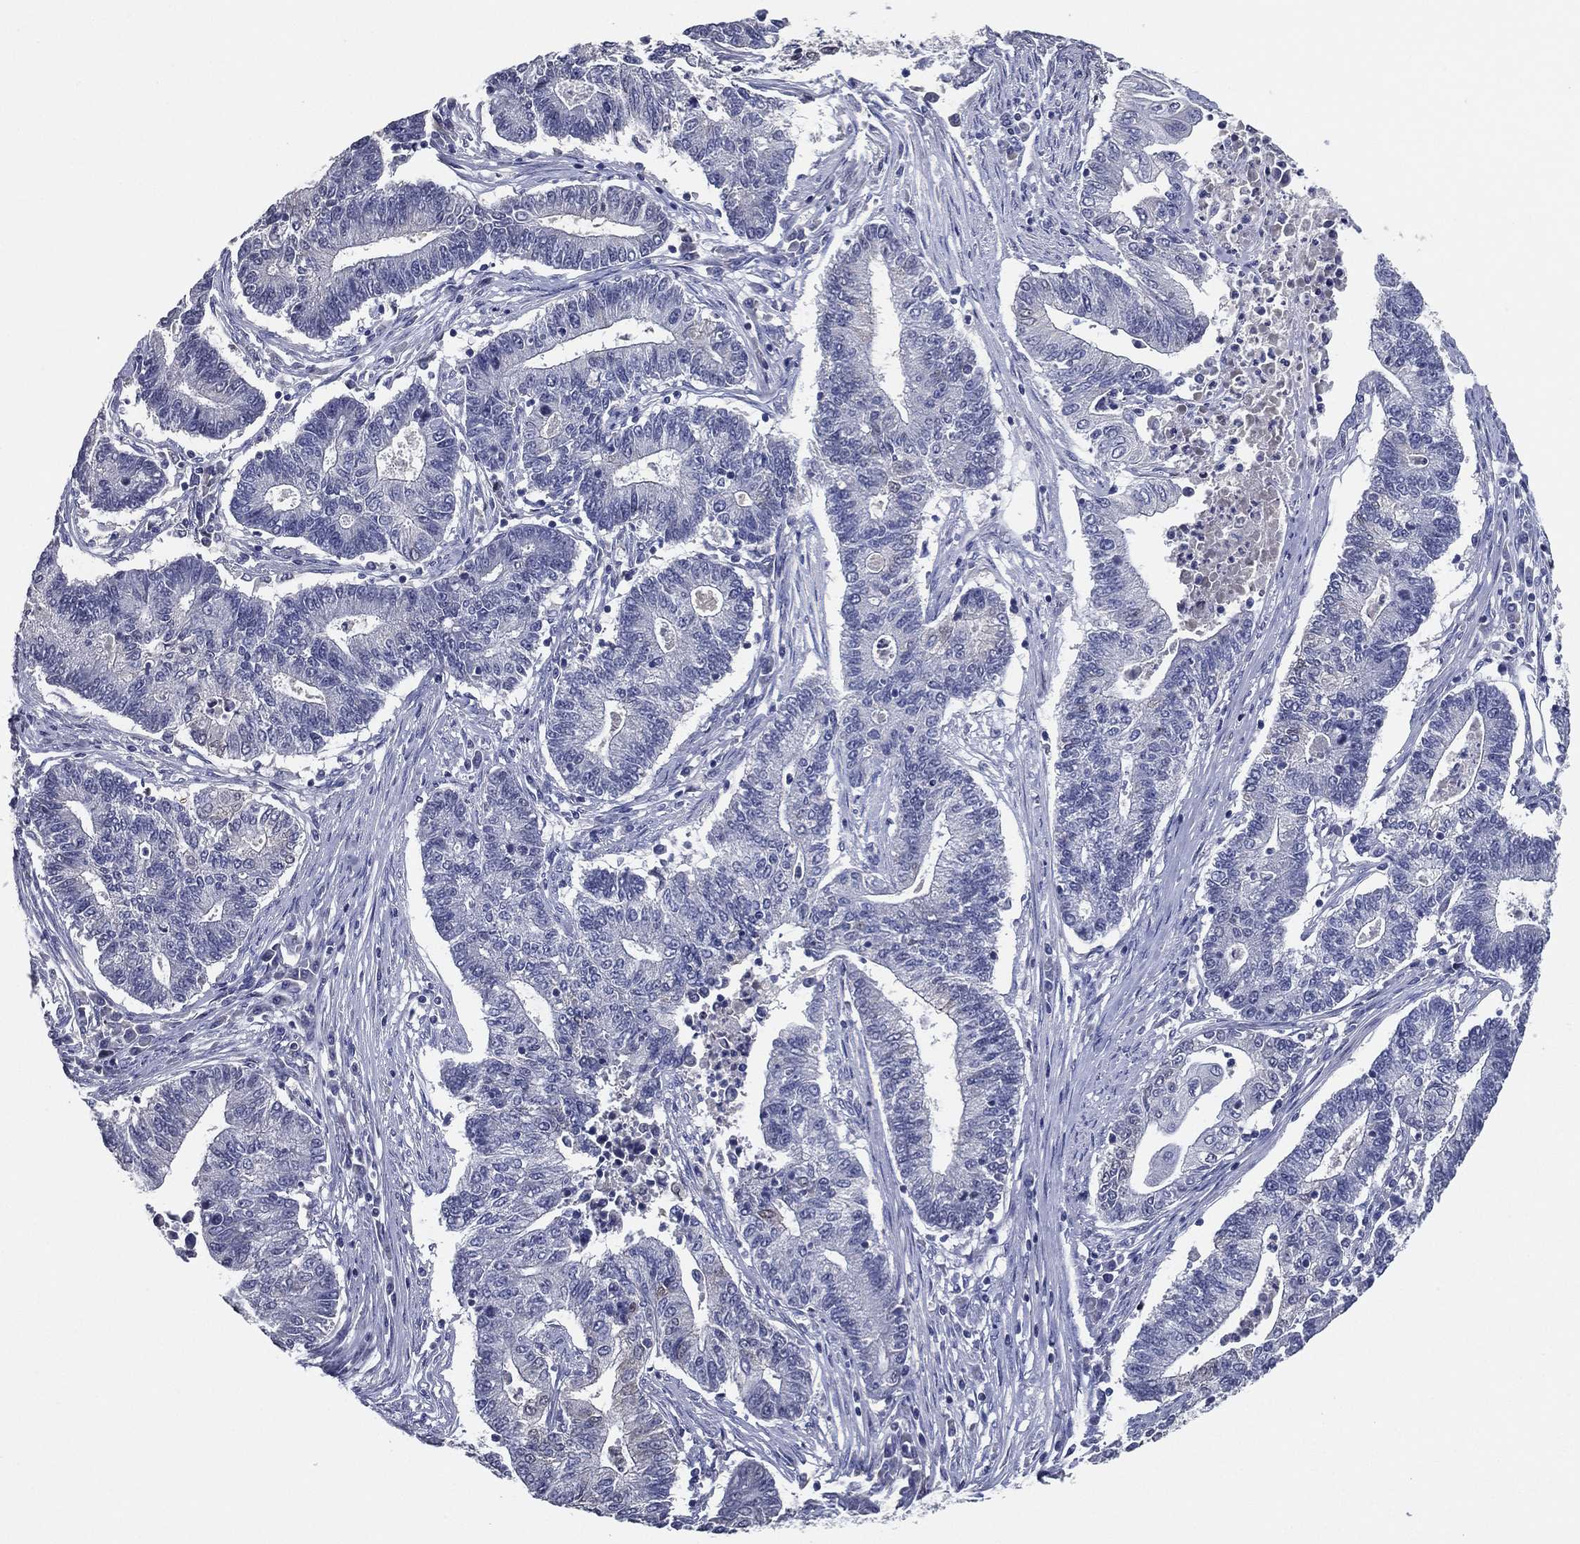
{"staining": {"intensity": "negative", "quantity": "none", "location": "none"}, "tissue": "endometrial cancer", "cell_type": "Tumor cells", "image_type": "cancer", "snomed": [{"axis": "morphology", "description": "Adenocarcinoma, NOS"}, {"axis": "topography", "description": "Uterus"}, {"axis": "topography", "description": "Endometrium"}], "caption": "DAB immunohistochemical staining of human endometrial adenocarcinoma shows no significant positivity in tumor cells. (Brightfield microscopy of DAB immunohistochemistry (IHC) at high magnification).", "gene": "TFAP2A", "patient": {"sex": "female", "age": 54}}